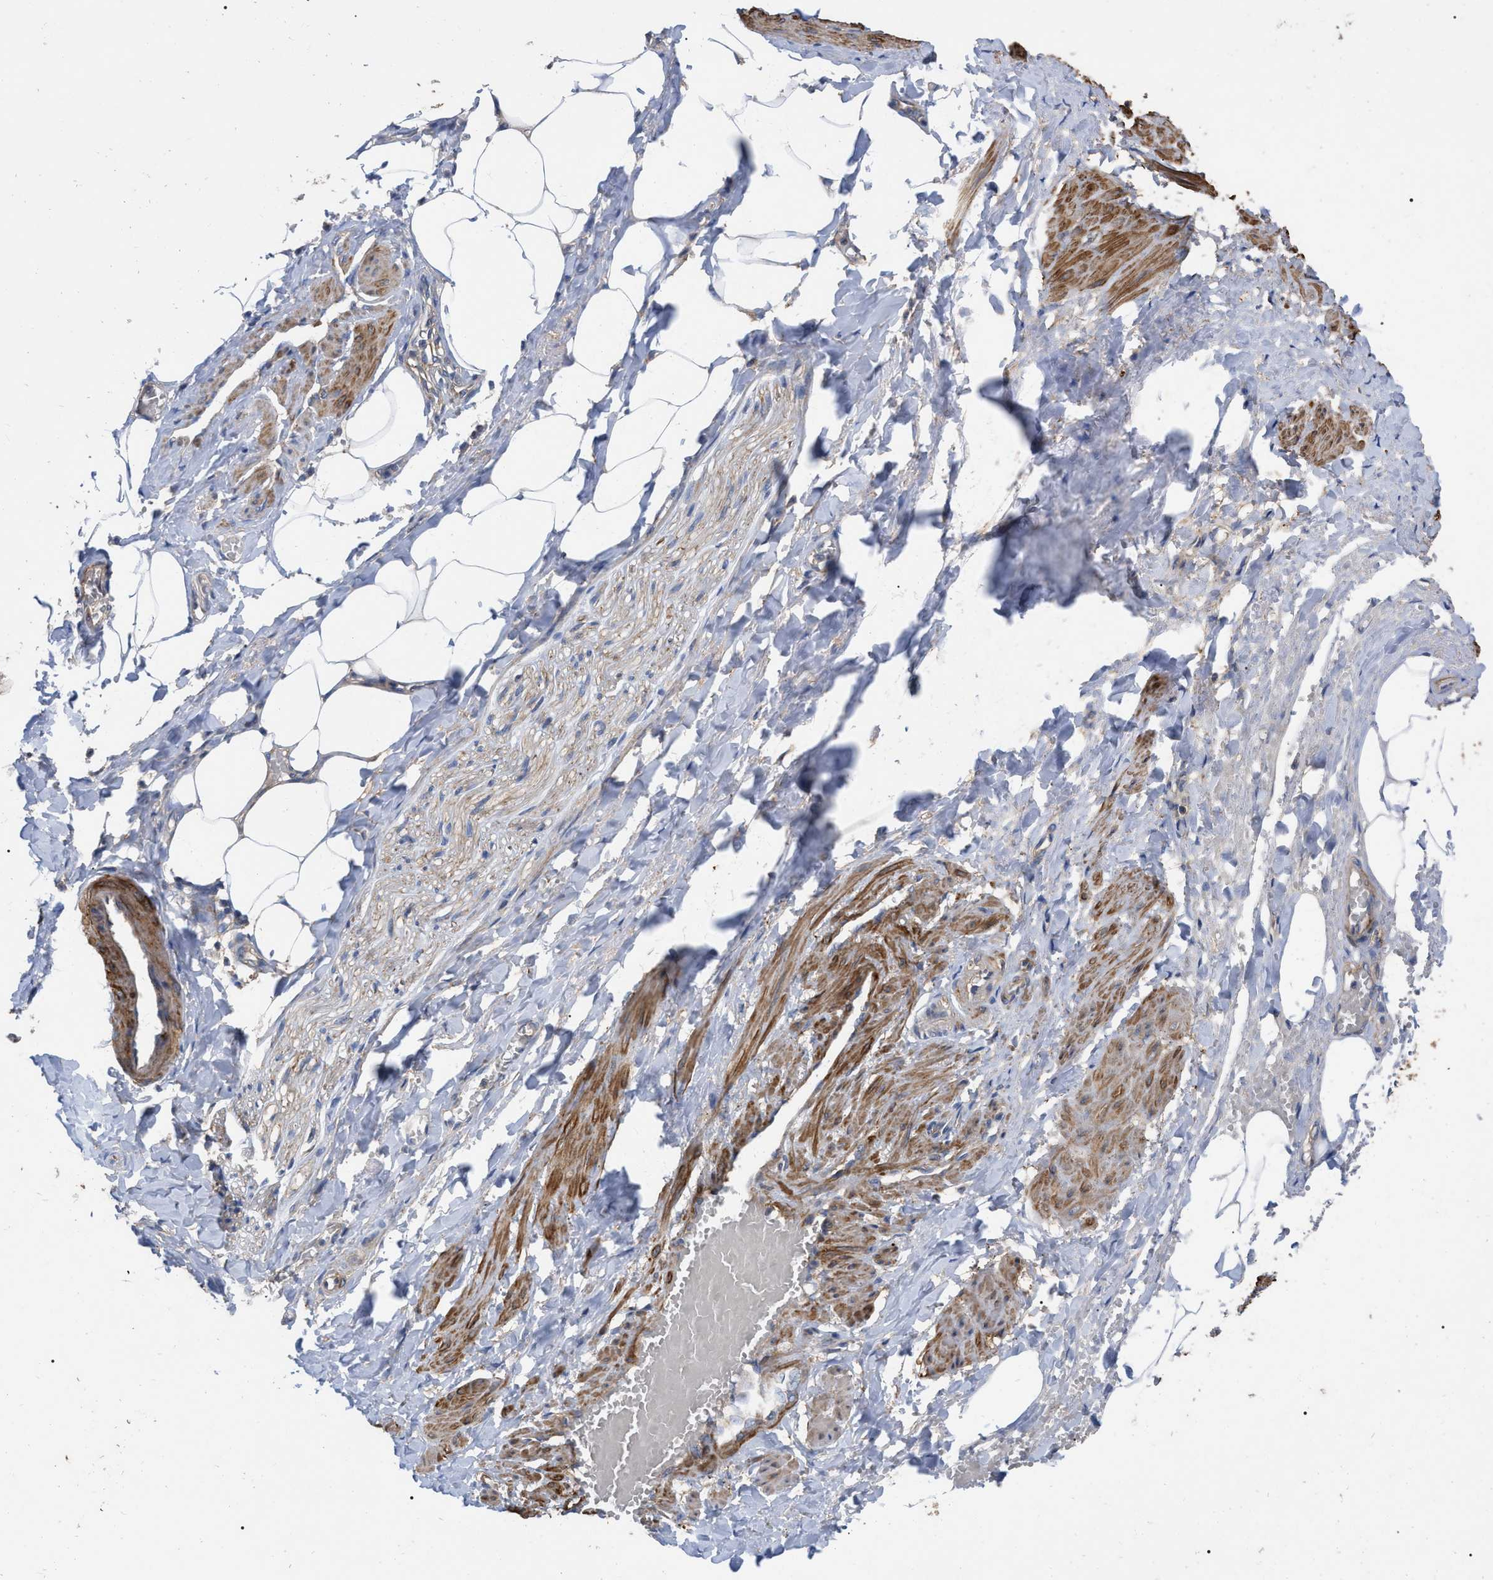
{"staining": {"intensity": "negative", "quantity": "none", "location": "none"}, "tissue": "adipose tissue", "cell_type": "Adipocytes", "image_type": "normal", "snomed": [{"axis": "morphology", "description": "Normal tissue, NOS"}, {"axis": "topography", "description": "Soft tissue"}, {"axis": "topography", "description": "Vascular tissue"}], "caption": "Immunohistochemistry of normal human adipose tissue demonstrates no staining in adipocytes. The staining was performed using DAB to visualize the protein expression in brown, while the nuclei were stained in blue with hematoxylin (Magnification: 20x).", "gene": "RABEP1", "patient": {"sex": "female", "age": 35}}